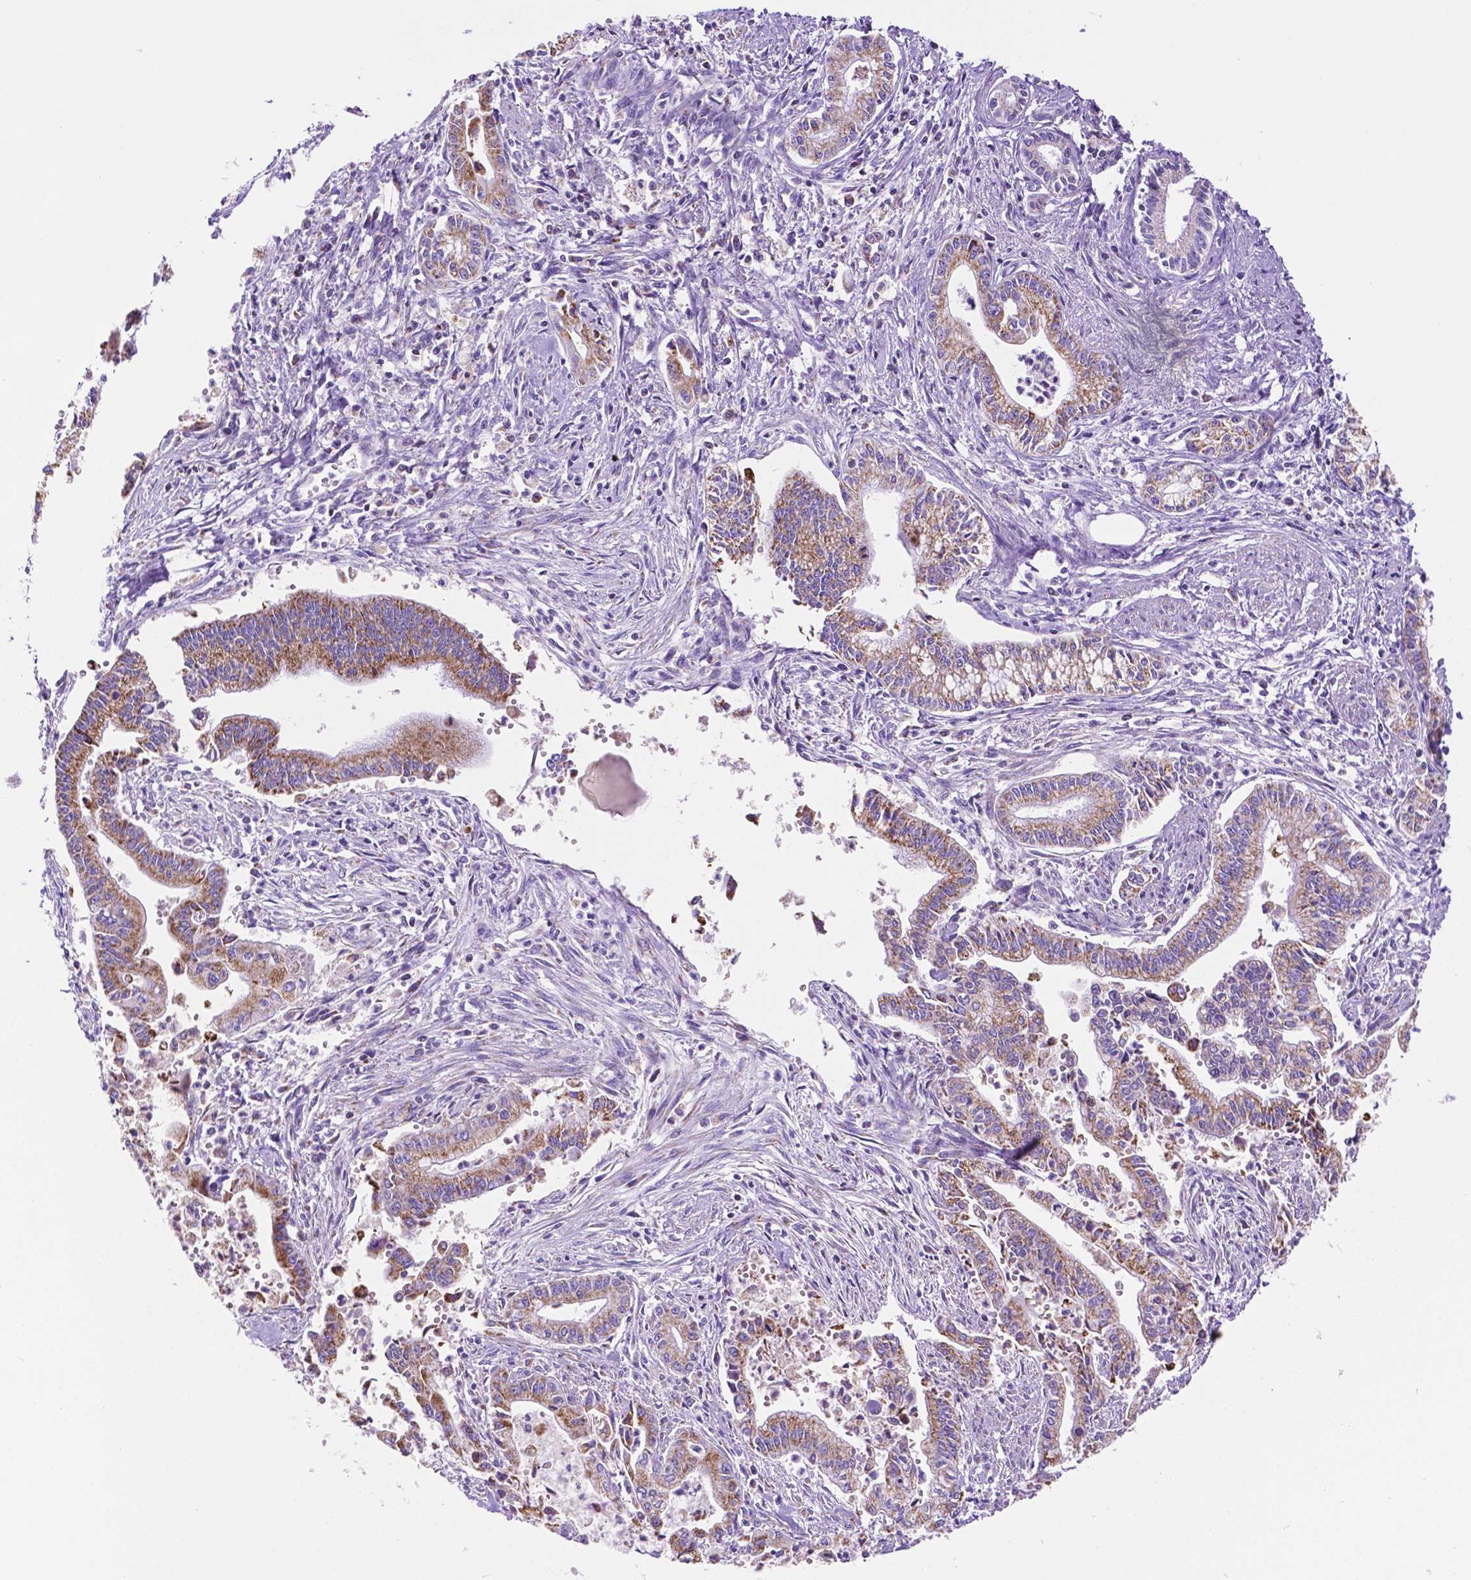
{"staining": {"intensity": "moderate", "quantity": ">75%", "location": "cytoplasmic/membranous"}, "tissue": "pancreatic cancer", "cell_type": "Tumor cells", "image_type": "cancer", "snomed": [{"axis": "morphology", "description": "Adenocarcinoma, NOS"}, {"axis": "topography", "description": "Pancreas"}], "caption": "High-magnification brightfield microscopy of pancreatic cancer stained with DAB (3,3'-diaminobenzidine) (brown) and counterstained with hematoxylin (blue). tumor cells exhibit moderate cytoplasmic/membranous expression is seen in approximately>75% of cells. (brown staining indicates protein expression, while blue staining denotes nuclei).", "gene": "GDPD5", "patient": {"sex": "female", "age": 65}}